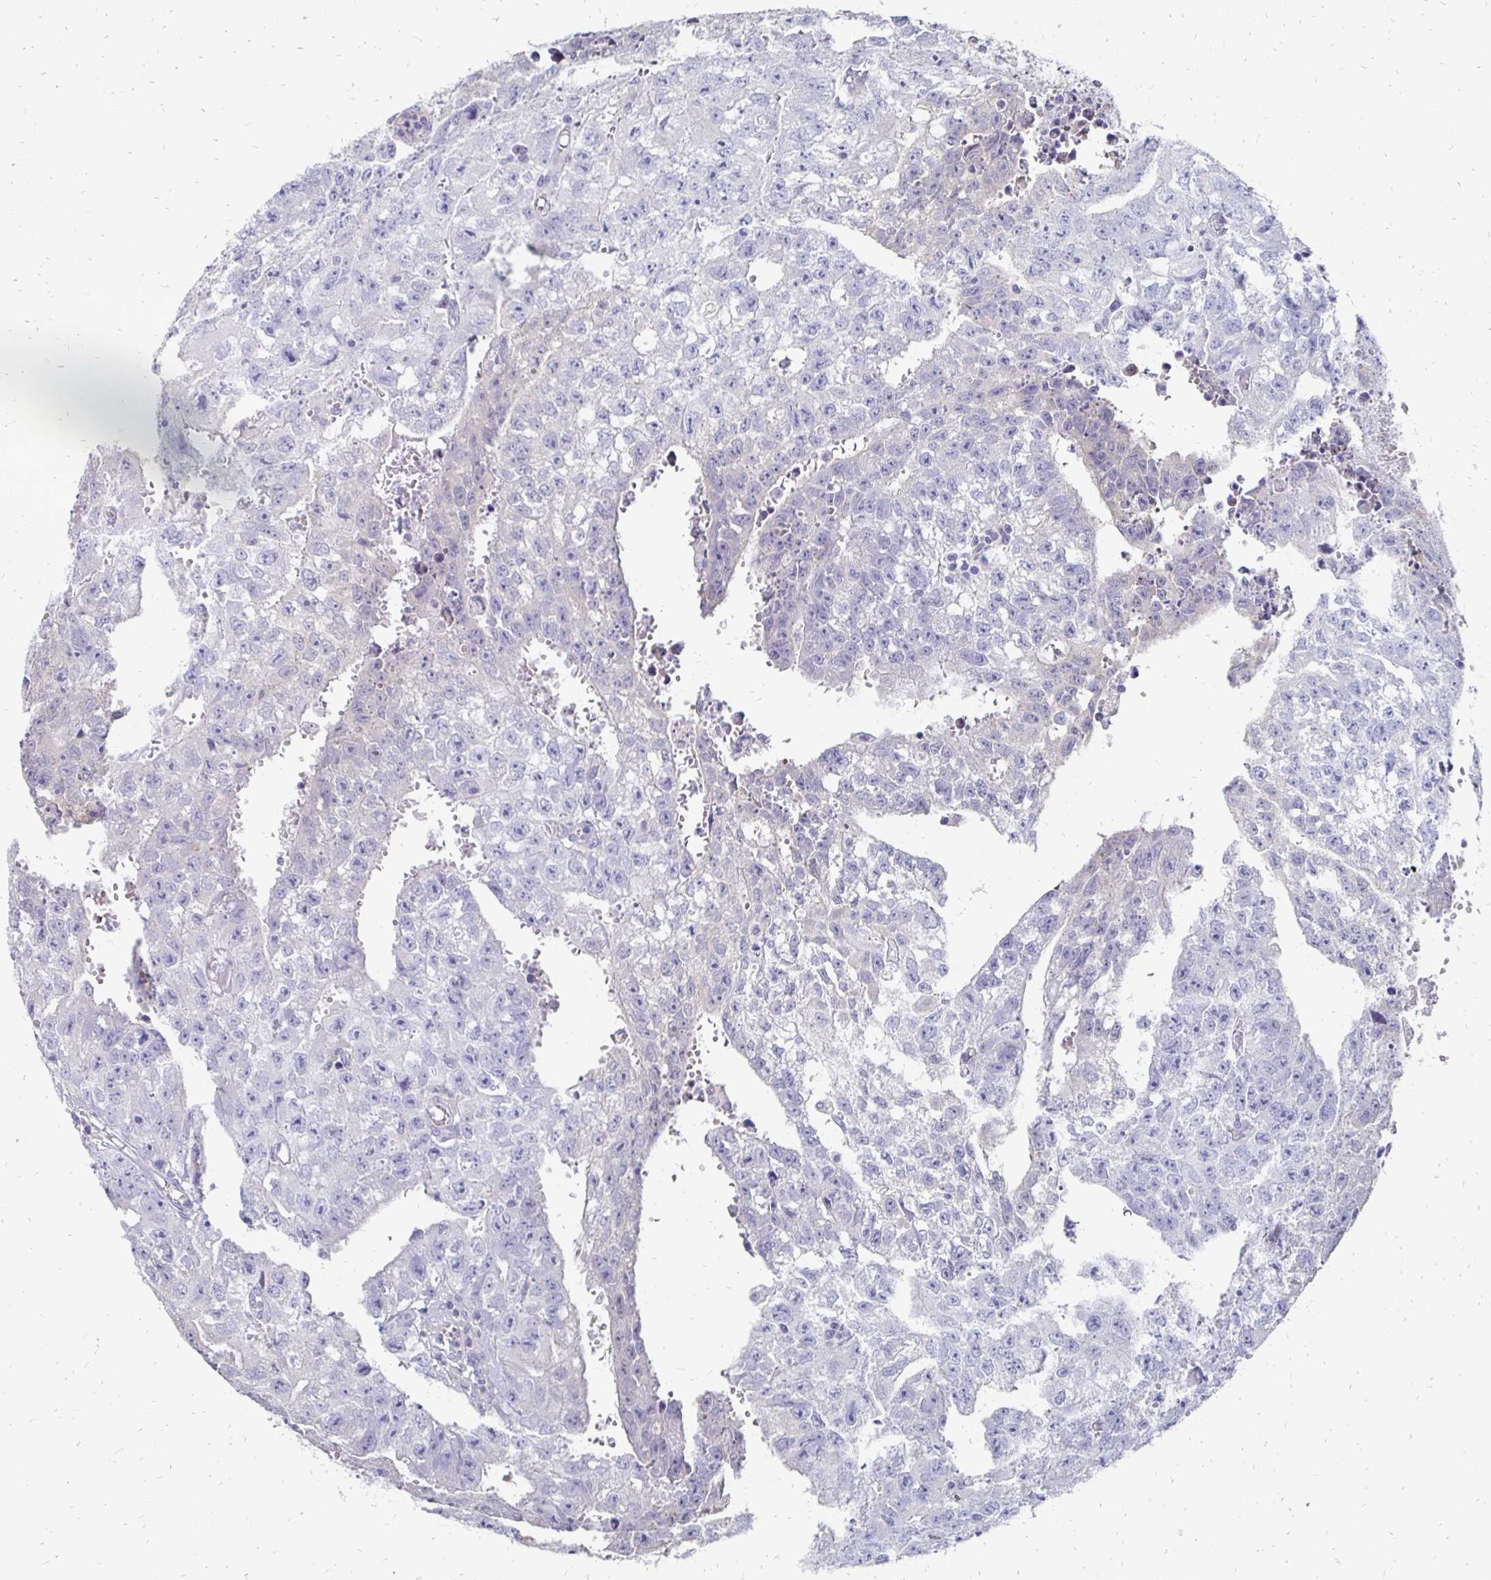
{"staining": {"intensity": "negative", "quantity": "none", "location": "none"}, "tissue": "testis cancer", "cell_type": "Tumor cells", "image_type": "cancer", "snomed": [{"axis": "morphology", "description": "Carcinoma, Embryonal, NOS"}, {"axis": "morphology", "description": "Teratoma, malignant, NOS"}, {"axis": "topography", "description": "Testis"}], "caption": "This is an immunohistochemistry (IHC) histopathology image of embryonal carcinoma (testis). There is no staining in tumor cells.", "gene": "SYCP3", "patient": {"sex": "male", "age": 24}}